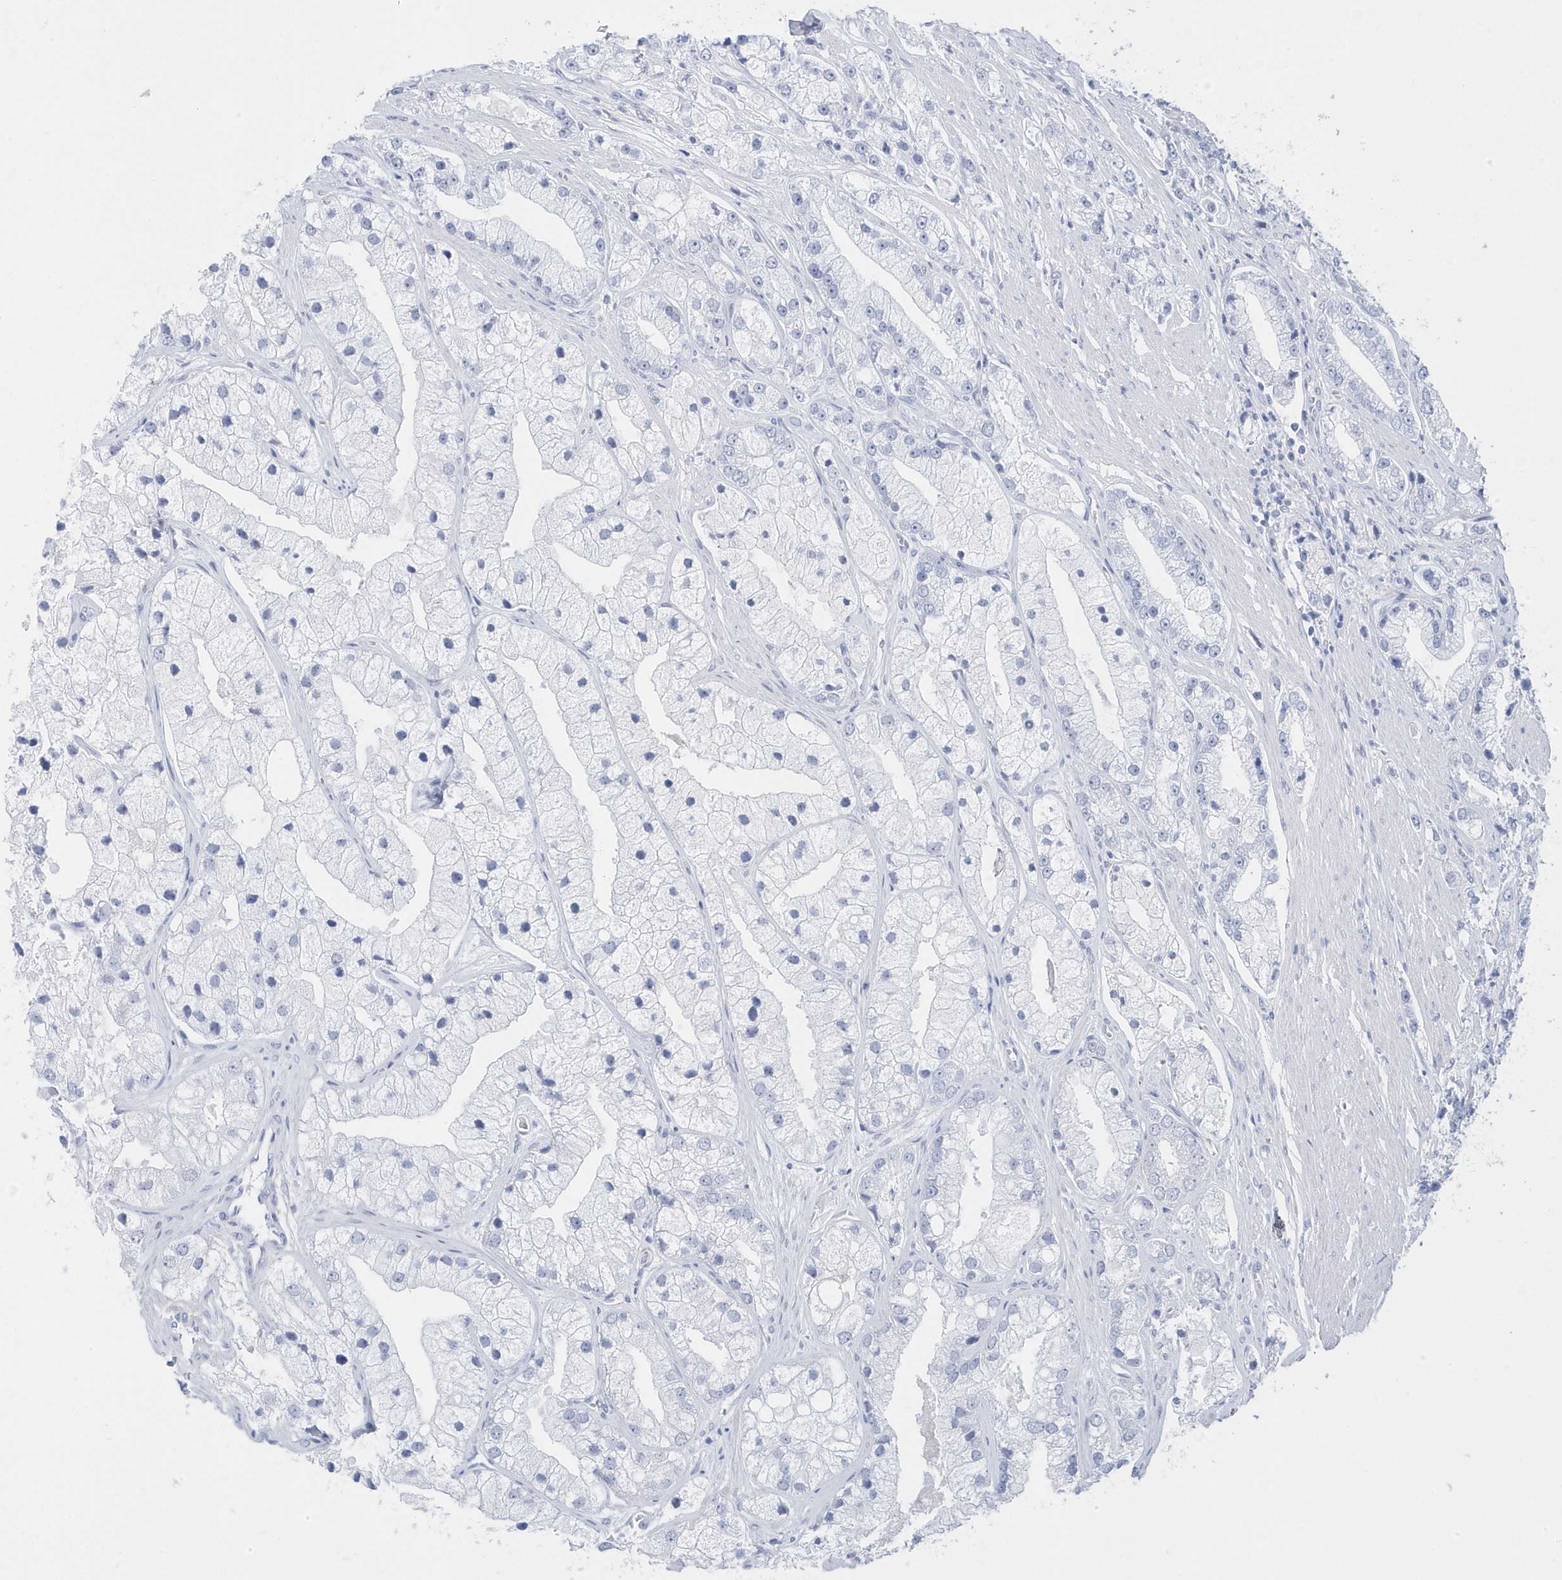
{"staining": {"intensity": "negative", "quantity": "none", "location": "none"}, "tissue": "prostate cancer", "cell_type": "Tumor cells", "image_type": "cancer", "snomed": [{"axis": "morphology", "description": "Adenocarcinoma, High grade"}, {"axis": "topography", "description": "Prostate"}], "caption": "The image reveals no significant staining in tumor cells of adenocarcinoma (high-grade) (prostate). The staining is performed using DAB brown chromogen with nuclei counter-stained in using hematoxylin.", "gene": "ANAPC1", "patient": {"sex": "male", "age": 50}}